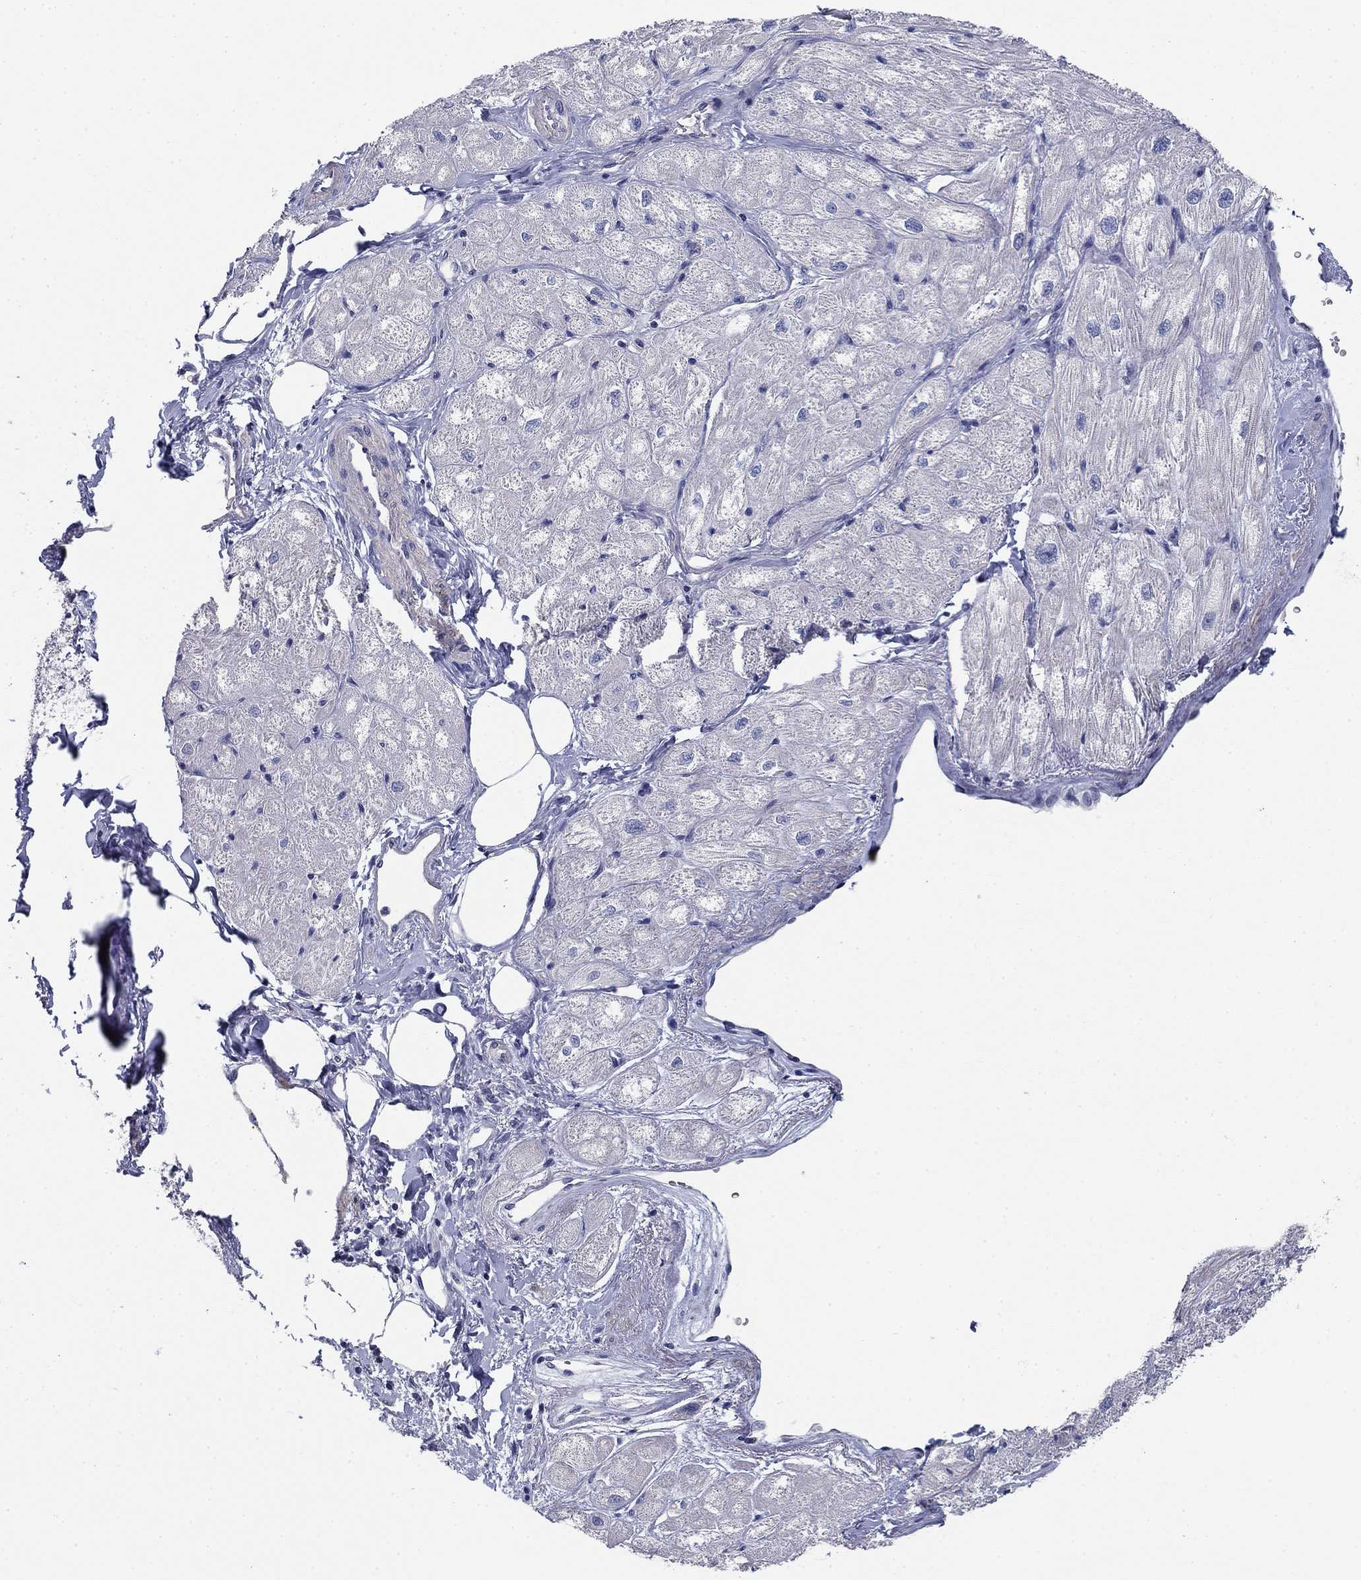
{"staining": {"intensity": "negative", "quantity": "none", "location": "none"}, "tissue": "heart muscle", "cell_type": "Cardiomyocytes", "image_type": "normal", "snomed": [{"axis": "morphology", "description": "Normal tissue, NOS"}, {"axis": "topography", "description": "Heart"}], "caption": "Immunohistochemistry (IHC) histopathology image of benign heart muscle: heart muscle stained with DAB displays no significant protein expression in cardiomyocytes.", "gene": "GRK7", "patient": {"sex": "male", "age": 57}}